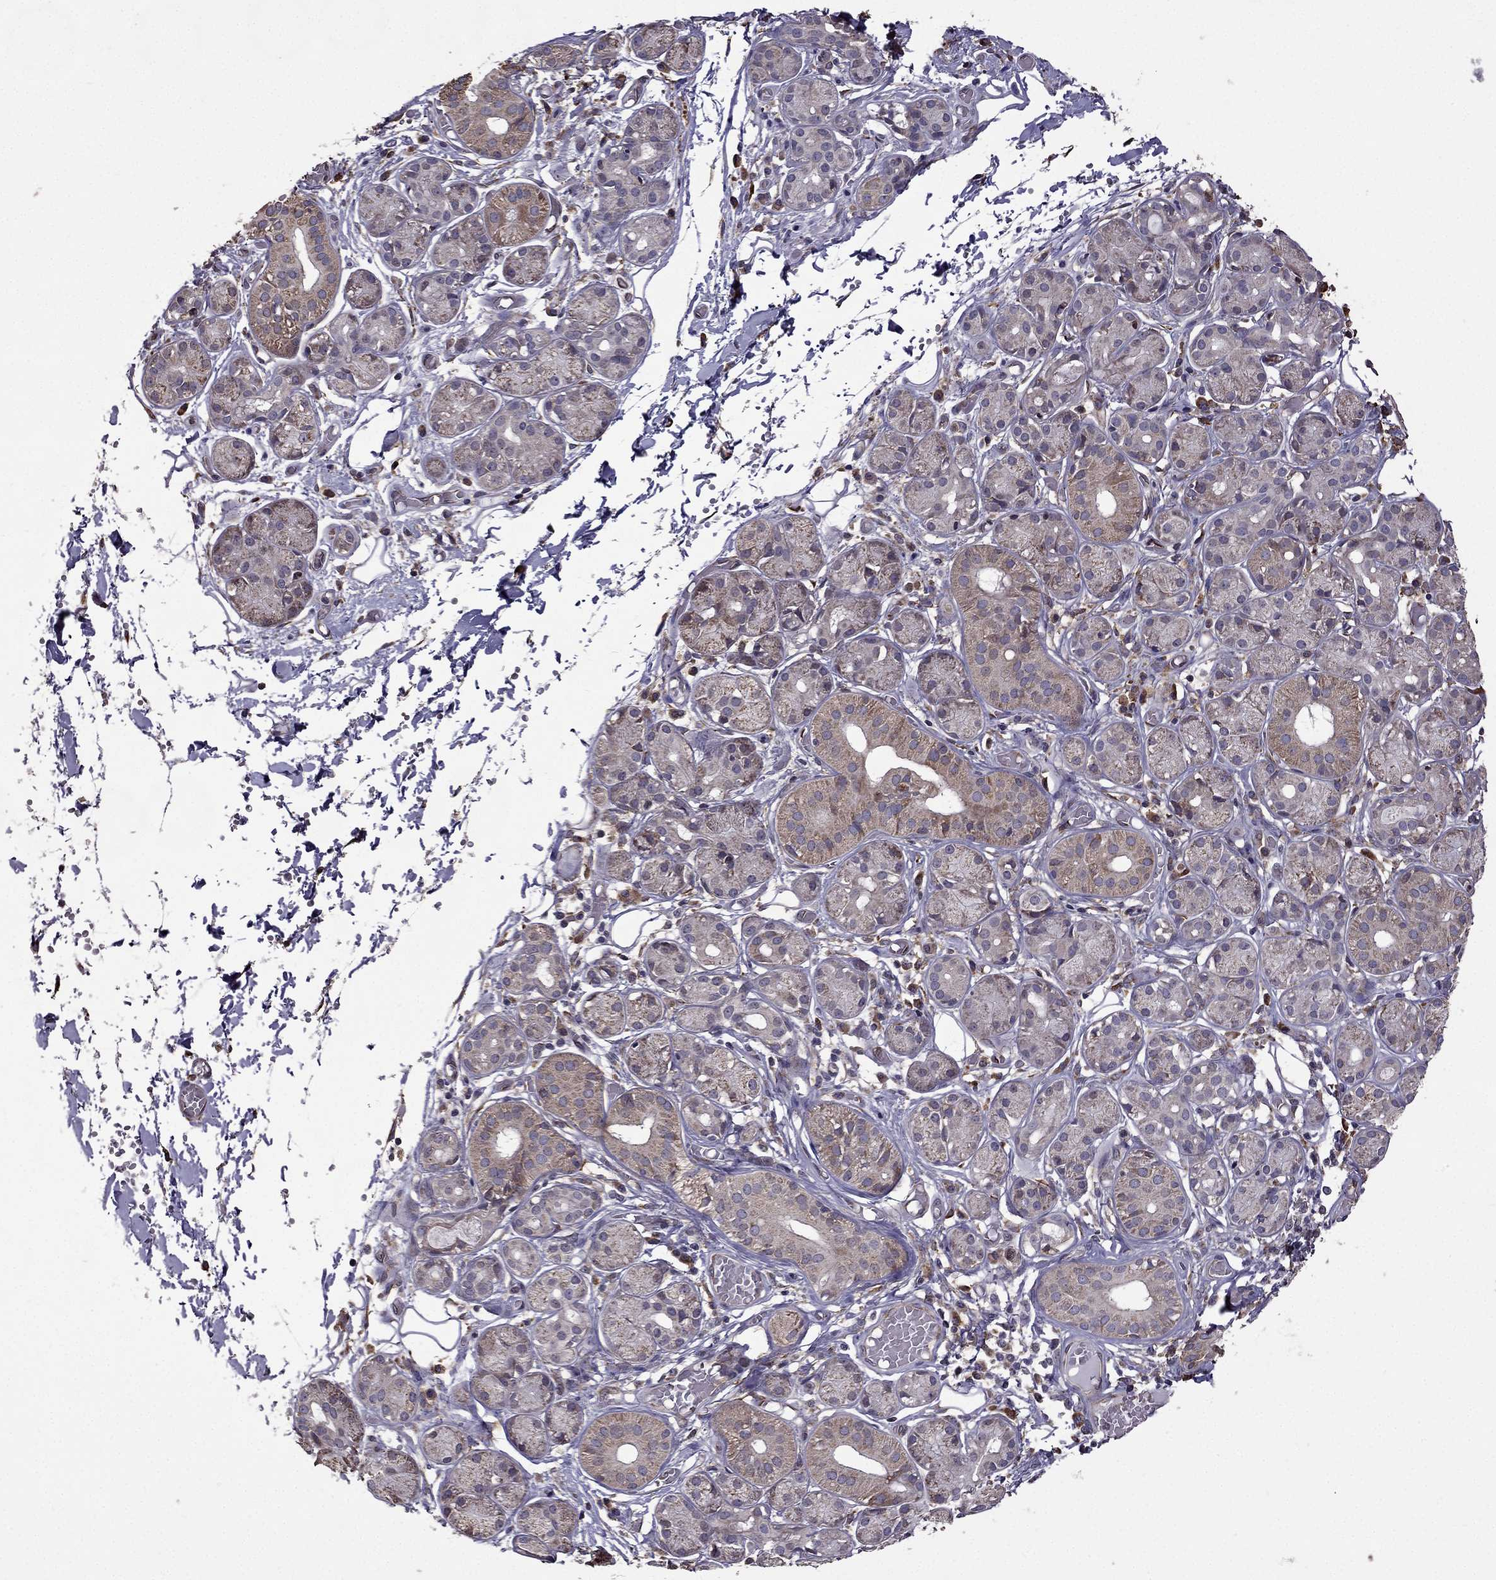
{"staining": {"intensity": "moderate", "quantity": "<25%", "location": "cytoplasmic/membranous"}, "tissue": "salivary gland", "cell_type": "Glandular cells", "image_type": "normal", "snomed": [{"axis": "morphology", "description": "Normal tissue, NOS"}, {"axis": "topography", "description": "Salivary gland"}, {"axis": "topography", "description": "Peripheral nerve tissue"}], "caption": "Benign salivary gland was stained to show a protein in brown. There is low levels of moderate cytoplasmic/membranous expression in approximately <25% of glandular cells.", "gene": "IKBIP", "patient": {"sex": "male", "age": 71}}